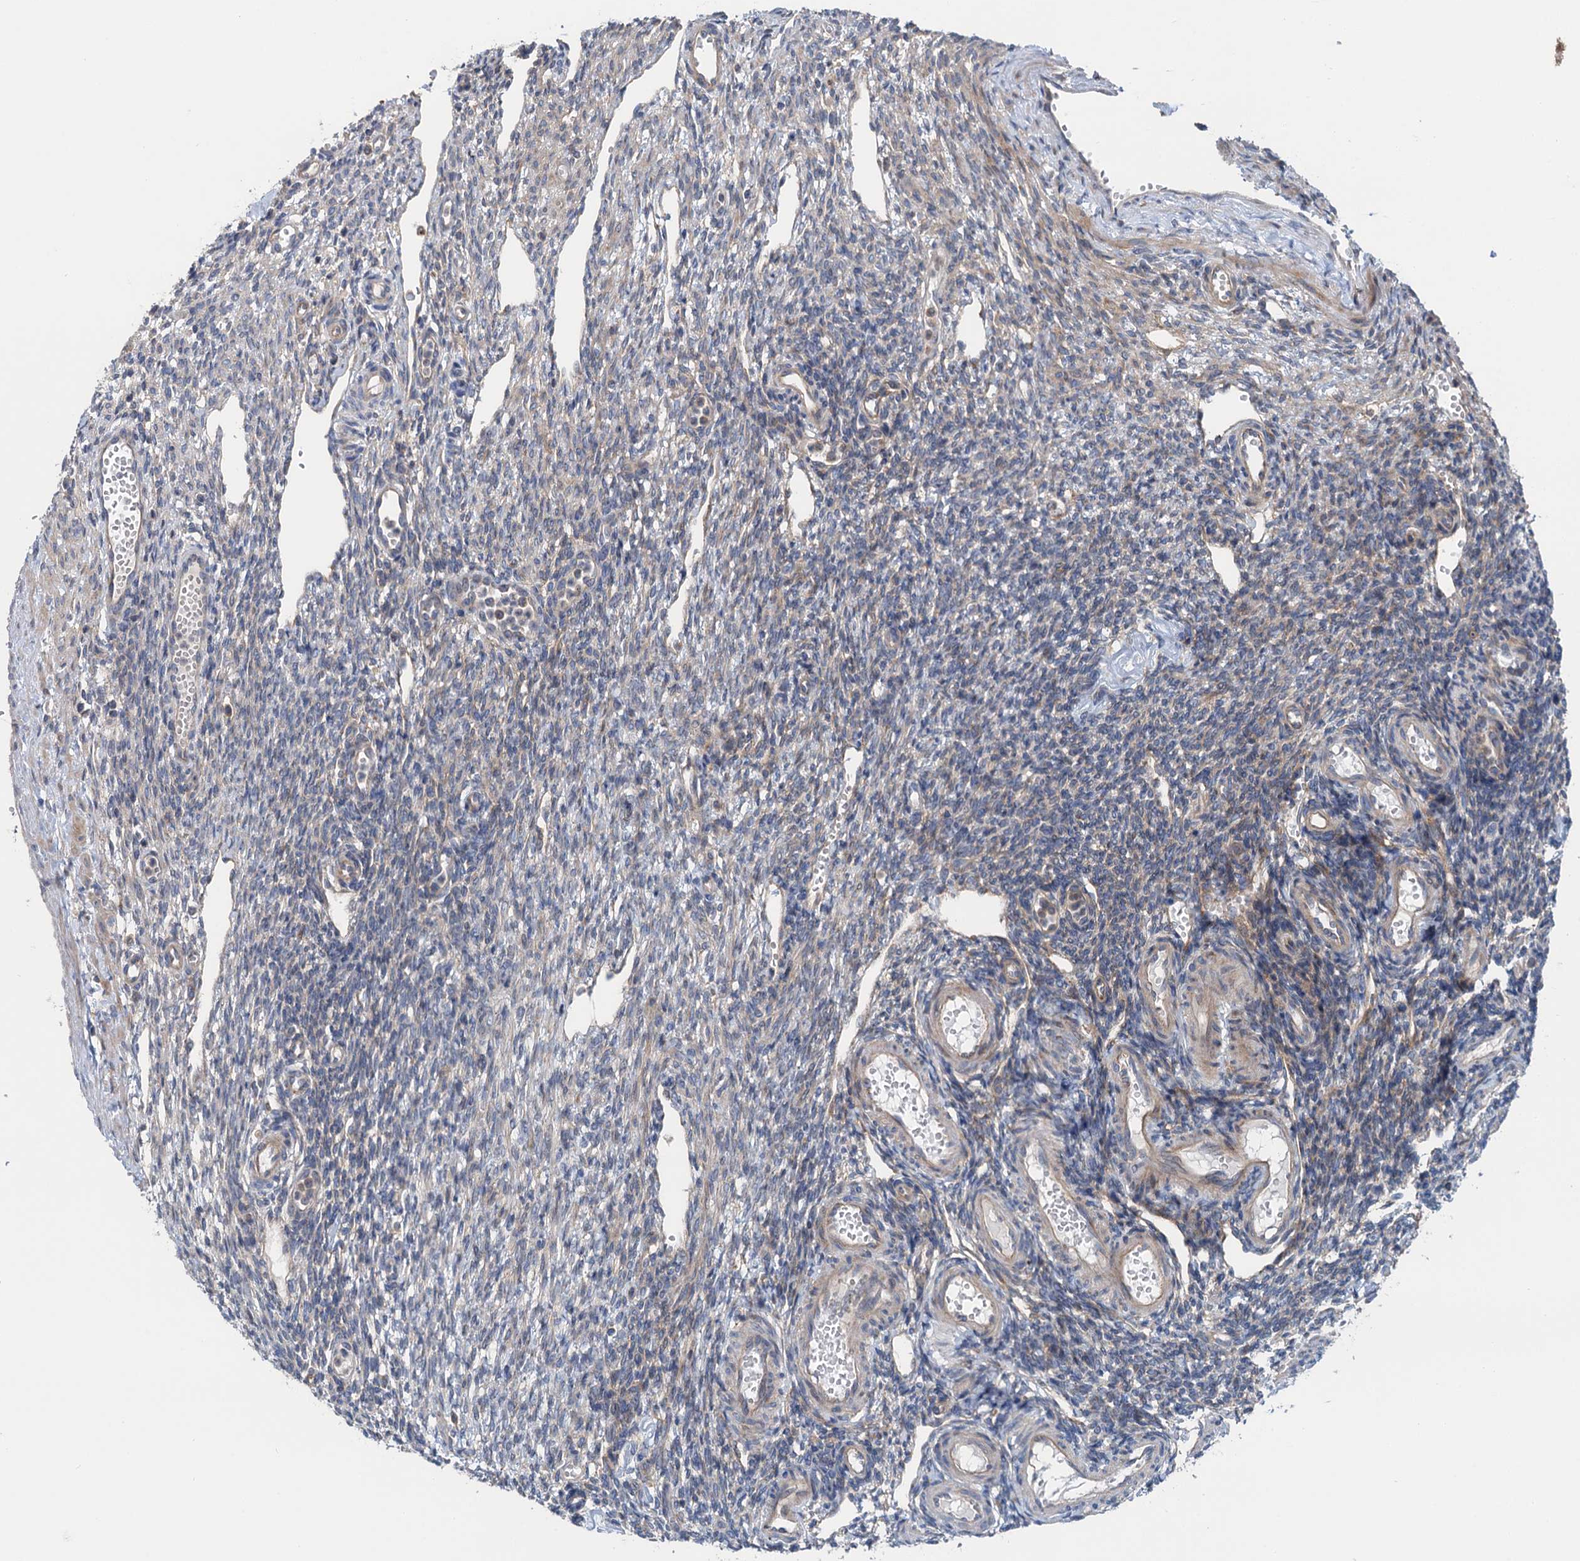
{"staining": {"intensity": "weak", "quantity": "<25%", "location": "cytoplasmic/membranous"}, "tissue": "ovary", "cell_type": "Ovarian stroma cells", "image_type": "normal", "snomed": [{"axis": "morphology", "description": "Normal tissue, NOS"}, {"axis": "morphology", "description": "Cyst, NOS"}, {"axis": "topography", "description": "Ovary"}], "caption": "DAB immunohistochemical staining of normal human ovary displays no significant positivity in ovarian stroma cells.", "gene": "ANKRD26", "patient": {"sex": "female", "age": 33}}